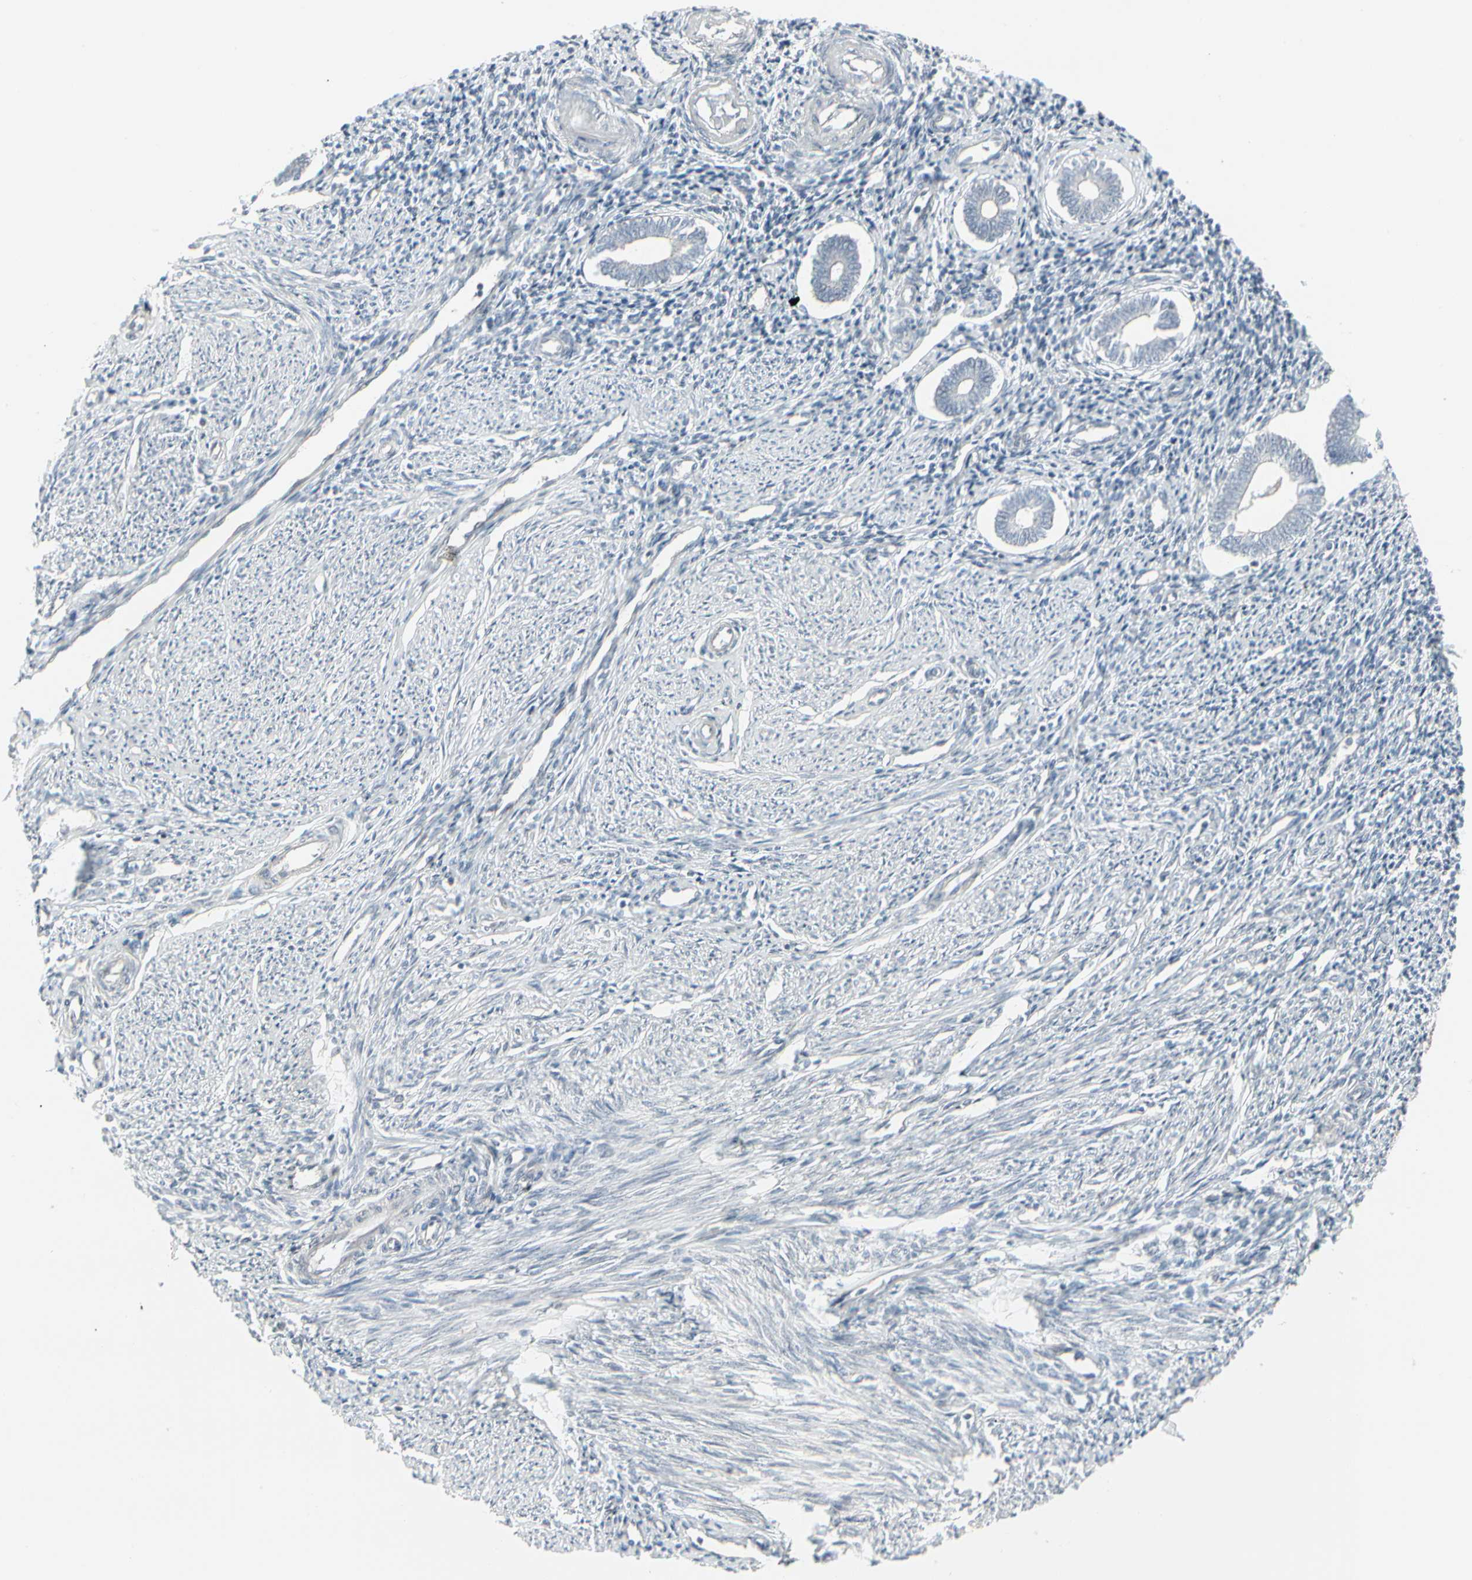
{"staining": {"intensity": "negative", "quantity": "none", "location": "none"}, "tissue": "endometrium", "cell_type": "Cells in endometrial stroma", "image_type": "normal", "snomed": [{"axis": "morphology", "description": "Normal tissue, NOS"}, {"axis": "topography", "description": "Endometrium"}], "caption": "The photomicrograph reveals no staining of cells in endometrial stroma in normal endometrium. The staining is performed using DAB brown chromogen with nuclei counter-stained in using hematoxylin.", "gene": "EPS15", "patient": {"sex": "female", "age": 52}}